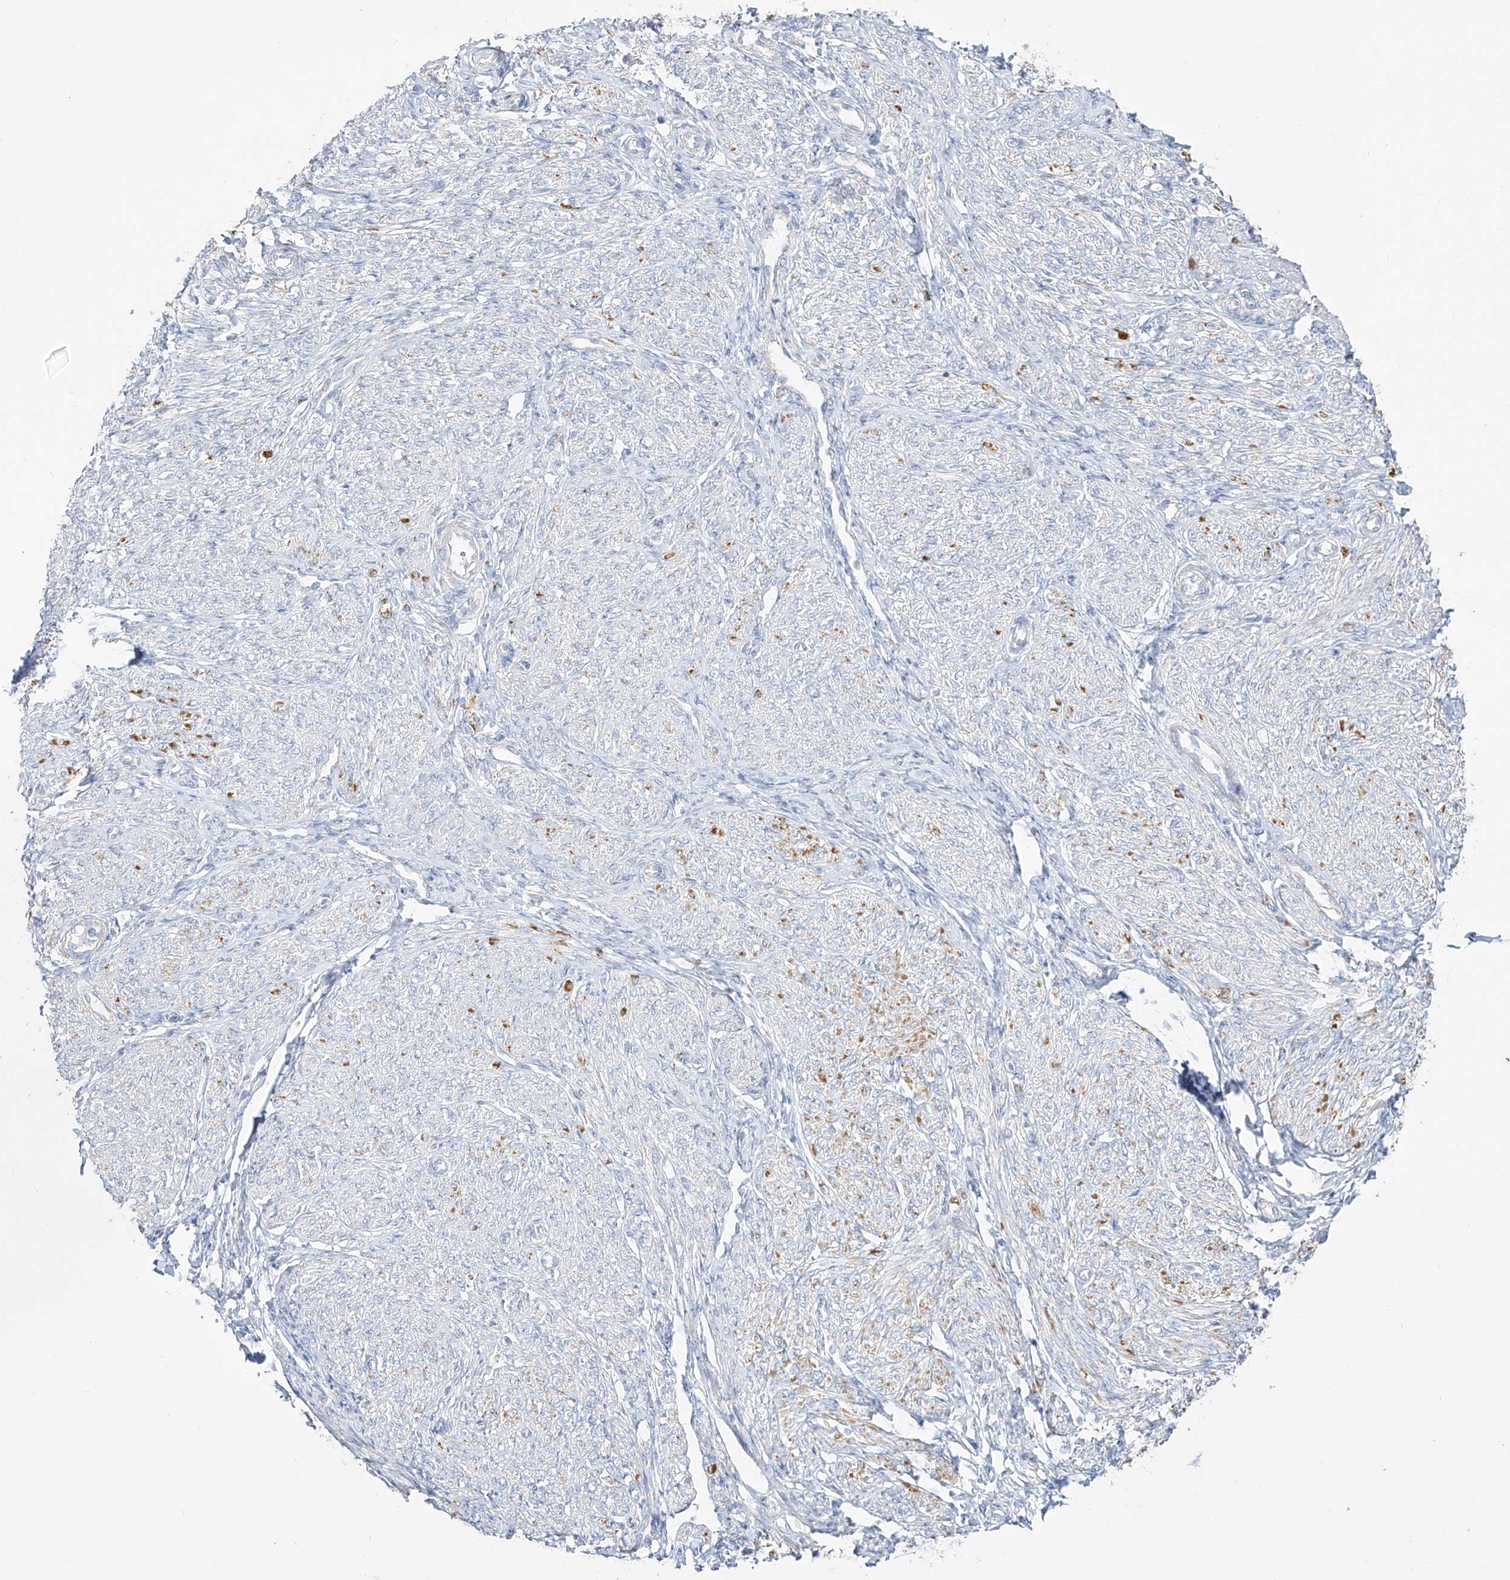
{"staining": {"intensity": "weak", "quantity": "<25%", "location": "cytoplasmic/membranous"}, "tissue": "endometrium", "cell_type": "Cells in endometrial stroma", "image_type": "normal", "snomed": [{"axis": "morphology", "description": "Normal tissue, NOS"}, {"axis": "topography", "description": "Endometrium"}], "caption": "IHC photomicrograph of benign endometrium: endometrium stained with DAB demonstrates no significant protein positivity in cells in endometrial stroma.", "gene": "RCHY1", "patient": {"sex": "female", "age": 72}}